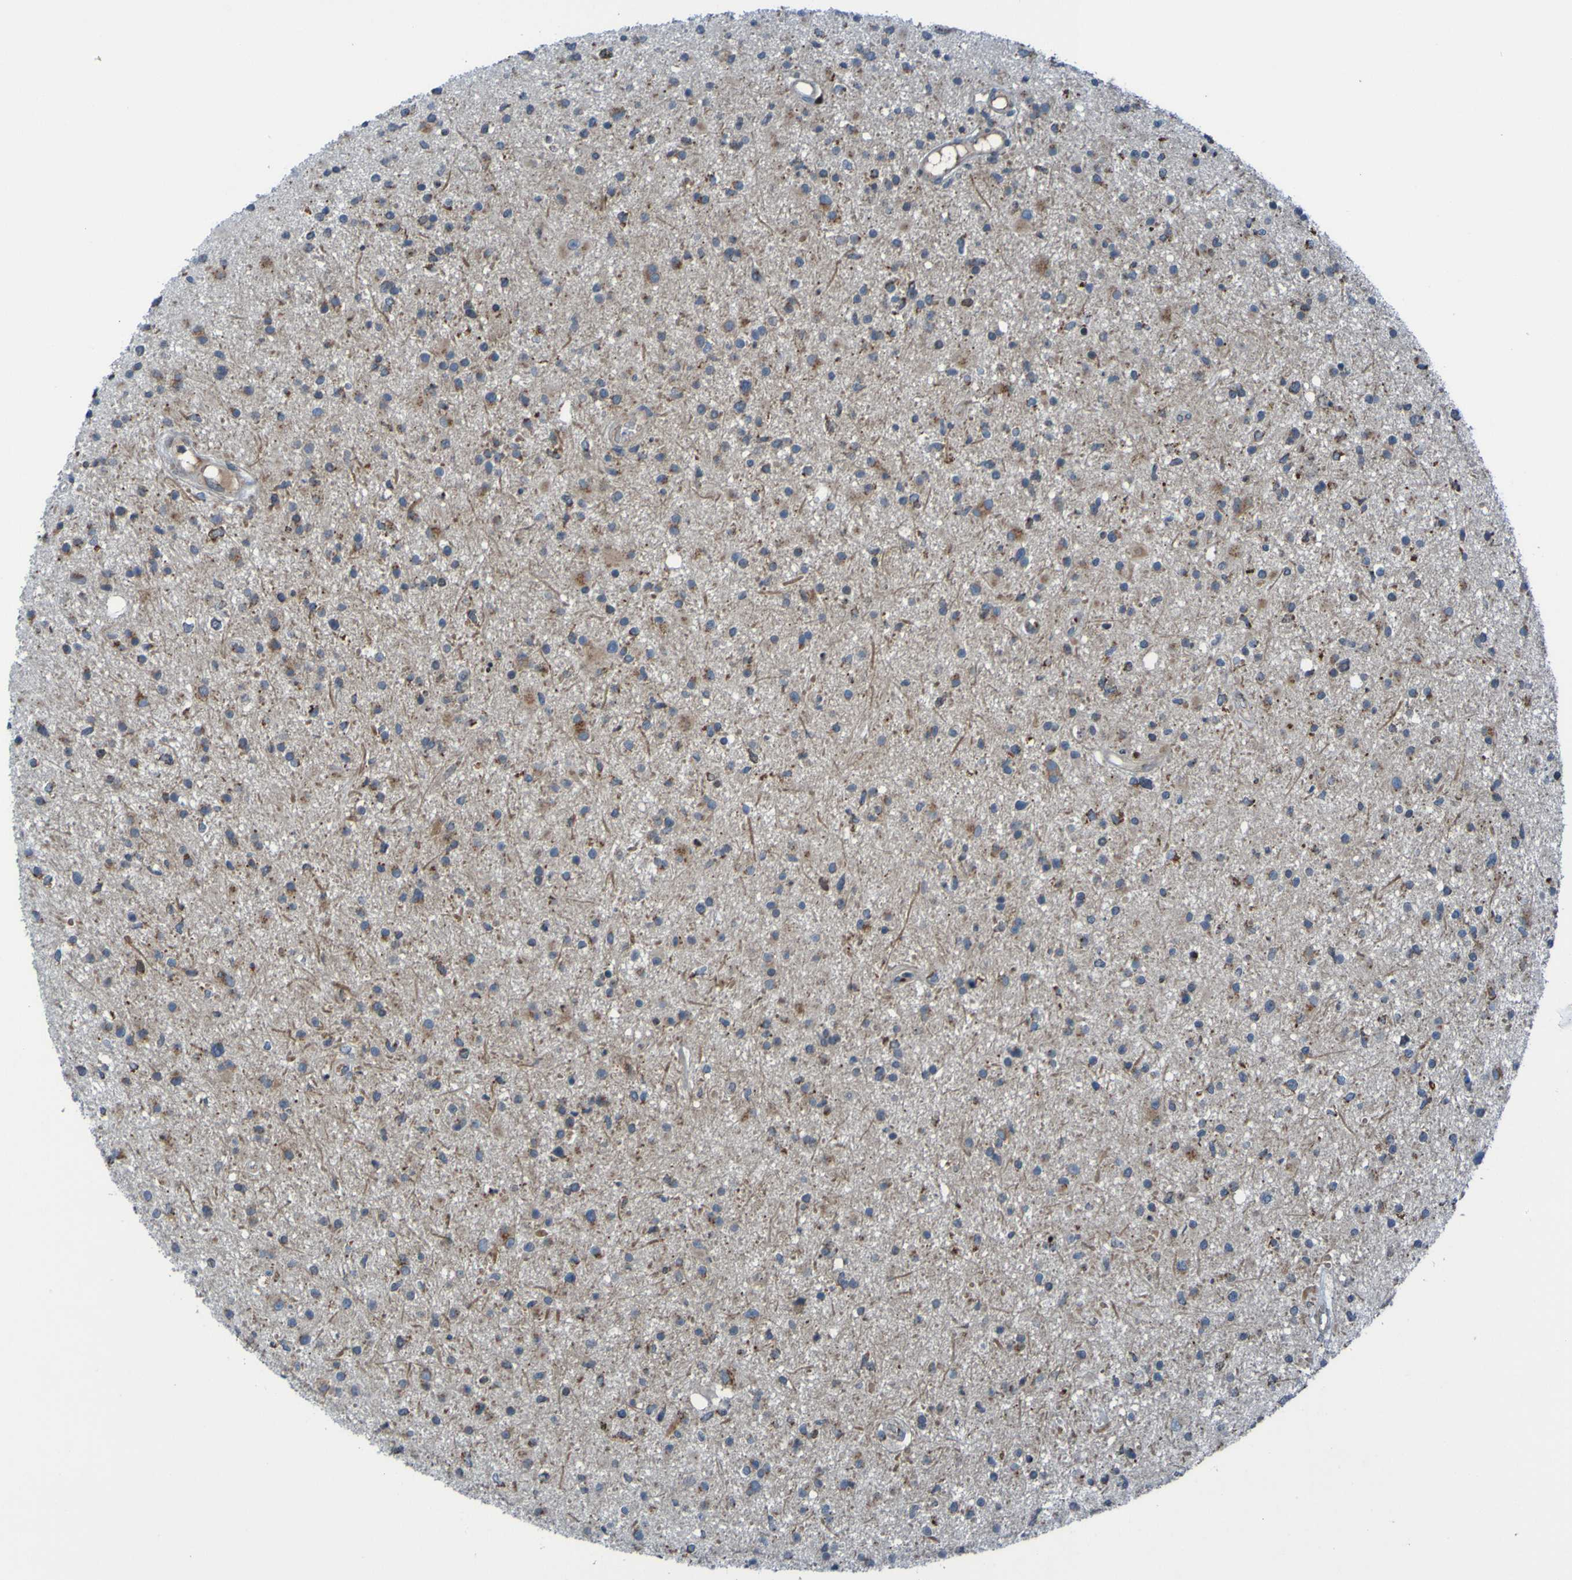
{"staining": {"intensity": "moderate", "quantity": "25%-75%", "location": "cytoplasmic/membranous"}, "tissue": "glioma", "cell_type": "Tumor cells", "image_type": "cancer", "snomed": [{"axis": "morphology", "description": "Glioma, malignant, High grade"}, {"axis": "topography", "description": "Brain"}], "caption": "Brown immunohistochemical staining in high-grade glioma (malignant) reveals moderate cytoplasmic/membranous staining in approximately 25%-75% of tumor cells. (brown staining indicates protein expression, while blue staining denotes nuclei).", "gene": "UNG", "patient": {"sex": "male", "age": 33}}